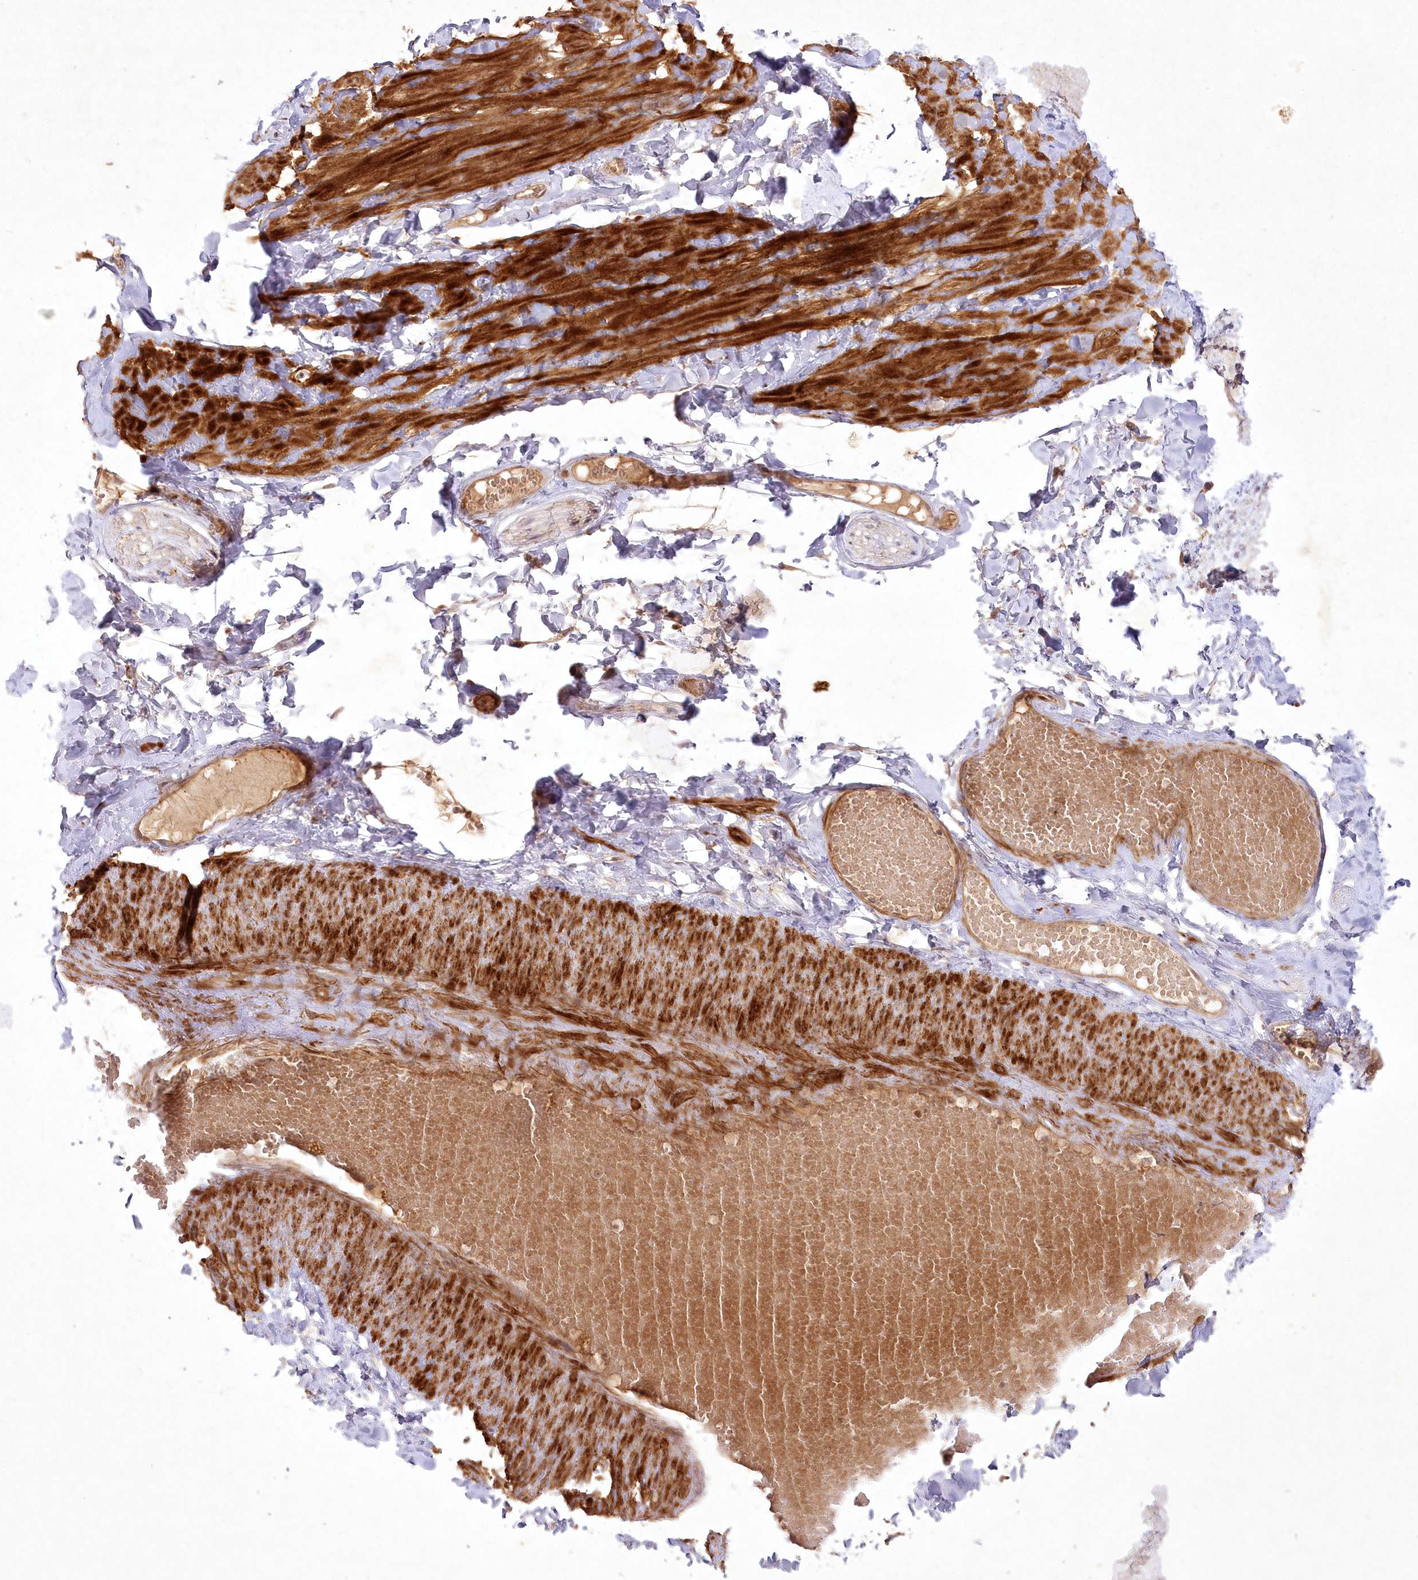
{"staining": {"intensity": "negative", "quantity": "none", "location": "none"}, "tissue": "adipose tissue", "cell_type": "Adipocytes", "image_type": "normal", "snomed": [{"axis": "morphology", "description": "Normal tissue, NOS"}, {"axis": "topography", "description": "Adipose tissue"}, {"axis": "topography", "description": "Vascular tissue"}, {"axis": "topography", "description": "Peripheral nerve tissue"}], "caption": "This is a micrograph of immunohistochemistry staining of benign adipose tissue, which shows no positivity in adipocytes. (Brightfield microscopy of DAB immunohistochemistry (IHC) at high magnification).", "gene": "SH2D3A", "patient": {"sex": "male", "age": 25}}